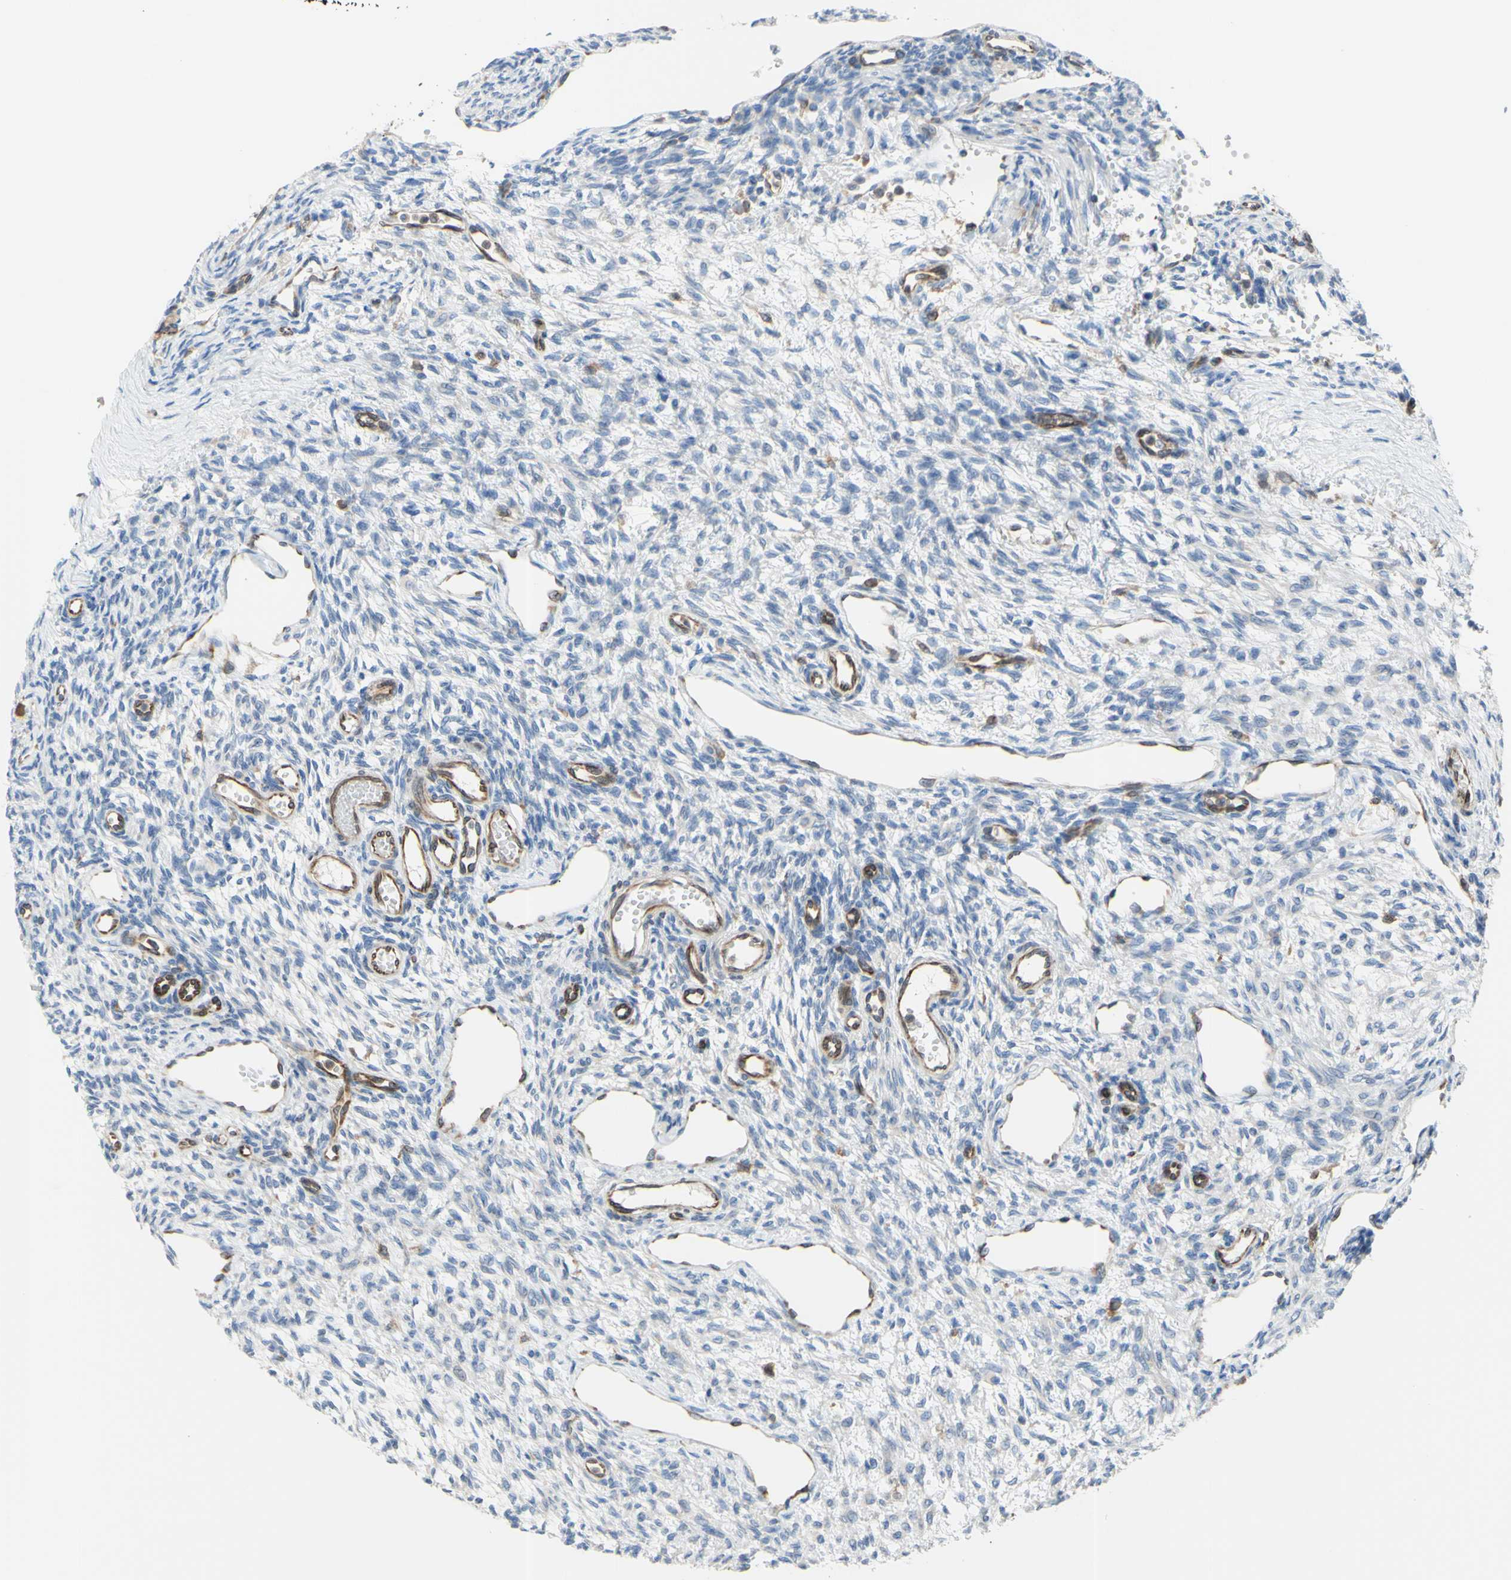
{"staining": {"intensity": "negative", "quantity": "none", "location": "none"}, "tissue": "ovary", "cell_type": "Ovarian stroma cells", "image_type": "normal", "snomed": [{"axis": "morphology", "description": "Normal tissue, NOS"}, {"axis": "topography", "description": "Ovary"}], "caption": "DAB immunohistochemical staining of normal ovary shows no significant expression in ovarian stroma cells.", "gene": "MGST2", "patient": {"sex": "female", "age": 33}}